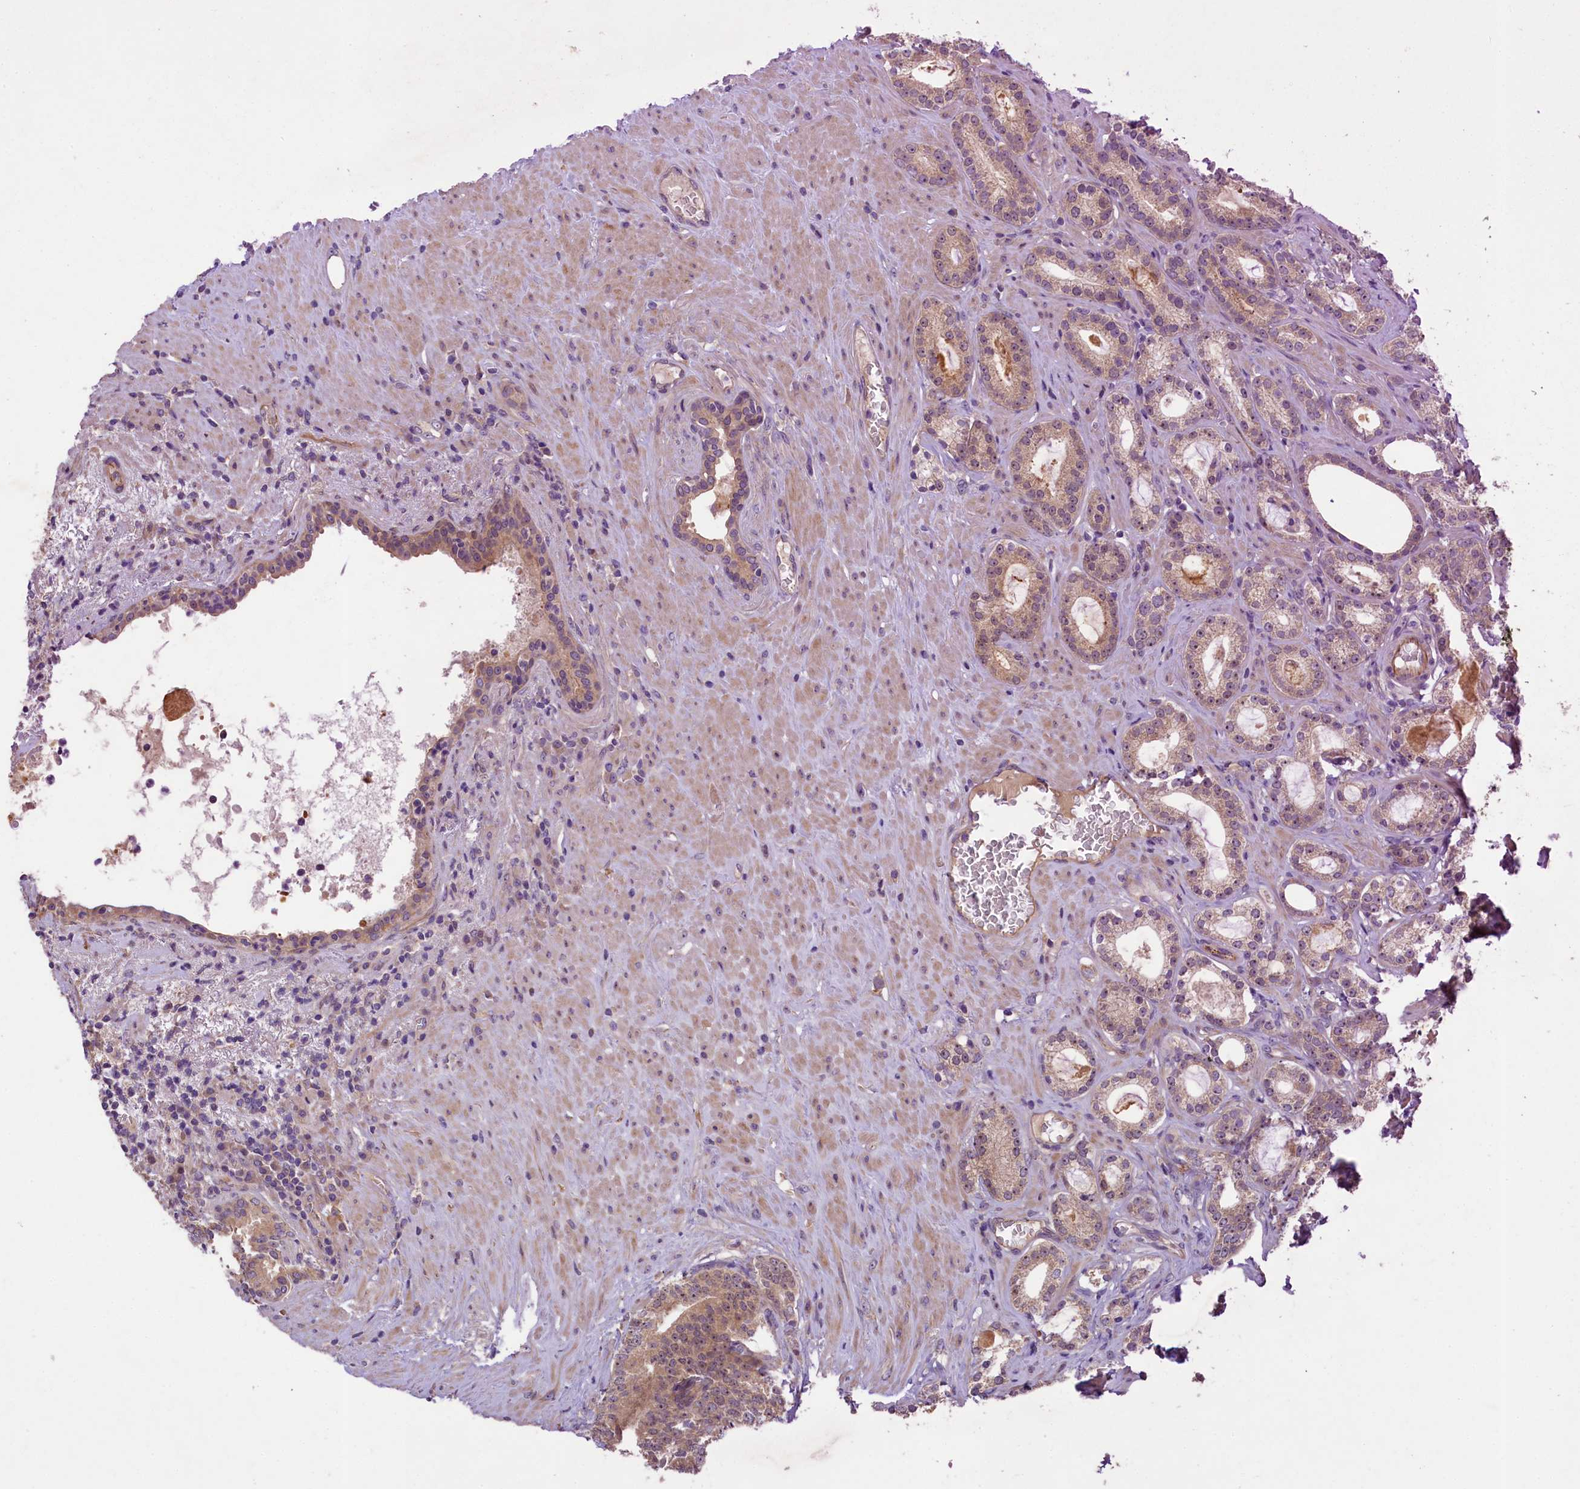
{"staining": {"intensity": "weak", "quantity": ">75%", "location": "cytoplasmic/membranous"}, "tissue": "prostate cancer", "cell_type": "Tumor cells", "image_type": "cancer", "snomed": [{"axis": "morphology", "description": "Adenocarcinoma, Low grade"}, {"axis": "topography", "description": "Prostate"}], "caption": "The immunohistochemical stain labels weak cytoplasmic/membranous staining in tumor cells of prostate low-grade adenocarcinoma tissue.", "gene": "UBXN6", "patient": {"sex": "male", "age": 71}}